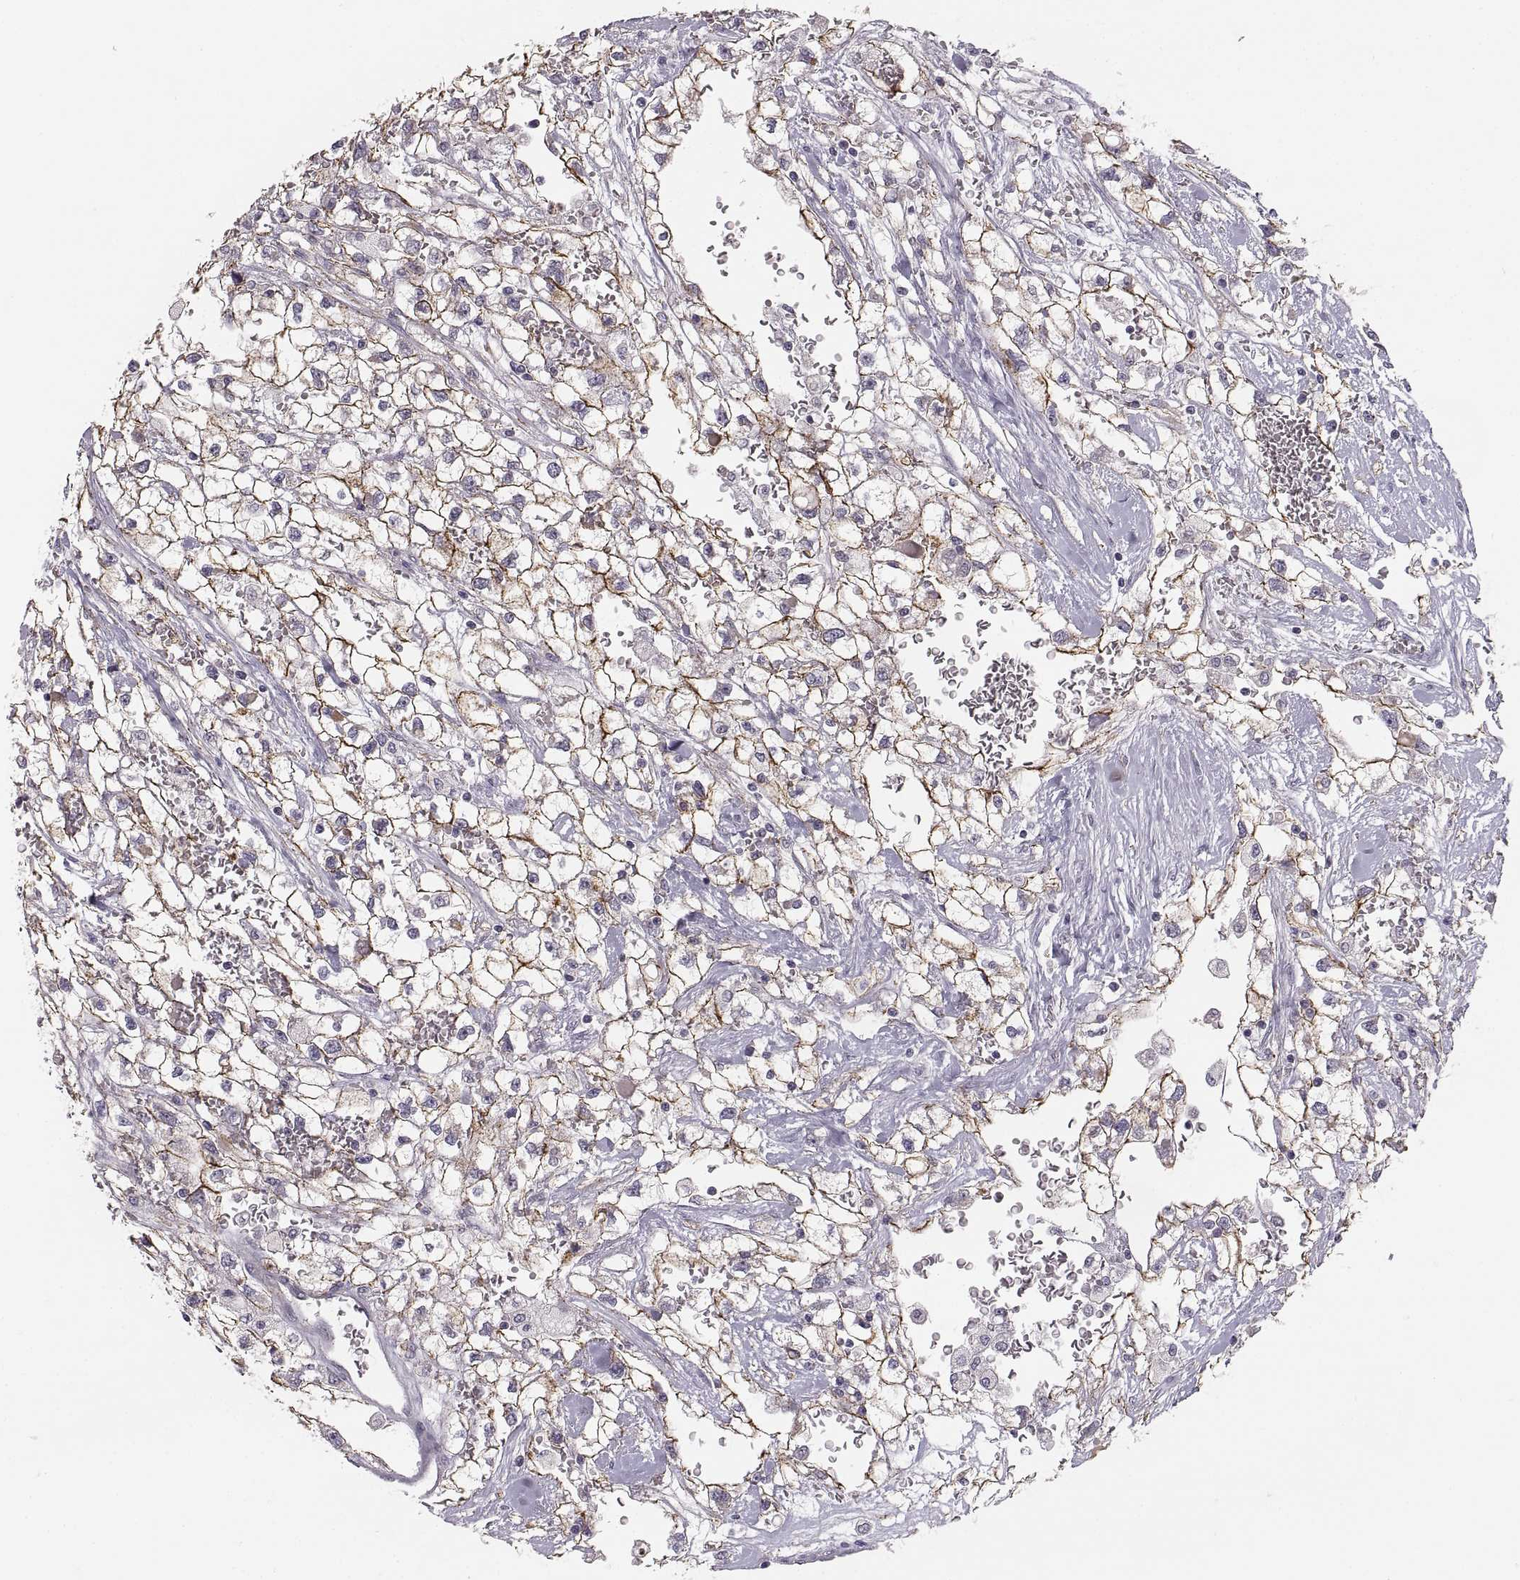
{"staining": {"intensity": "strong", "quantity": ">75%", "location": "cytoplasmic/membranous"}, "tissue": "renal cancer", "cell_type": "Tumor cells", "image_type": "cancer", "snomed": [{"axis": "morphology", "description": "Adenocarcinoma, NOS"}, {"axis": "topography", "description": "Kidney"}], "caption": "An immunohistochemistry micrograph of tumor tissue is shown. Protein staining in brown shows strong cytoplasmic/membranous positivity in renal cancer within tumor cells.", "gene": "CDH2", "patient": {"sex": "male", "age": 59}}